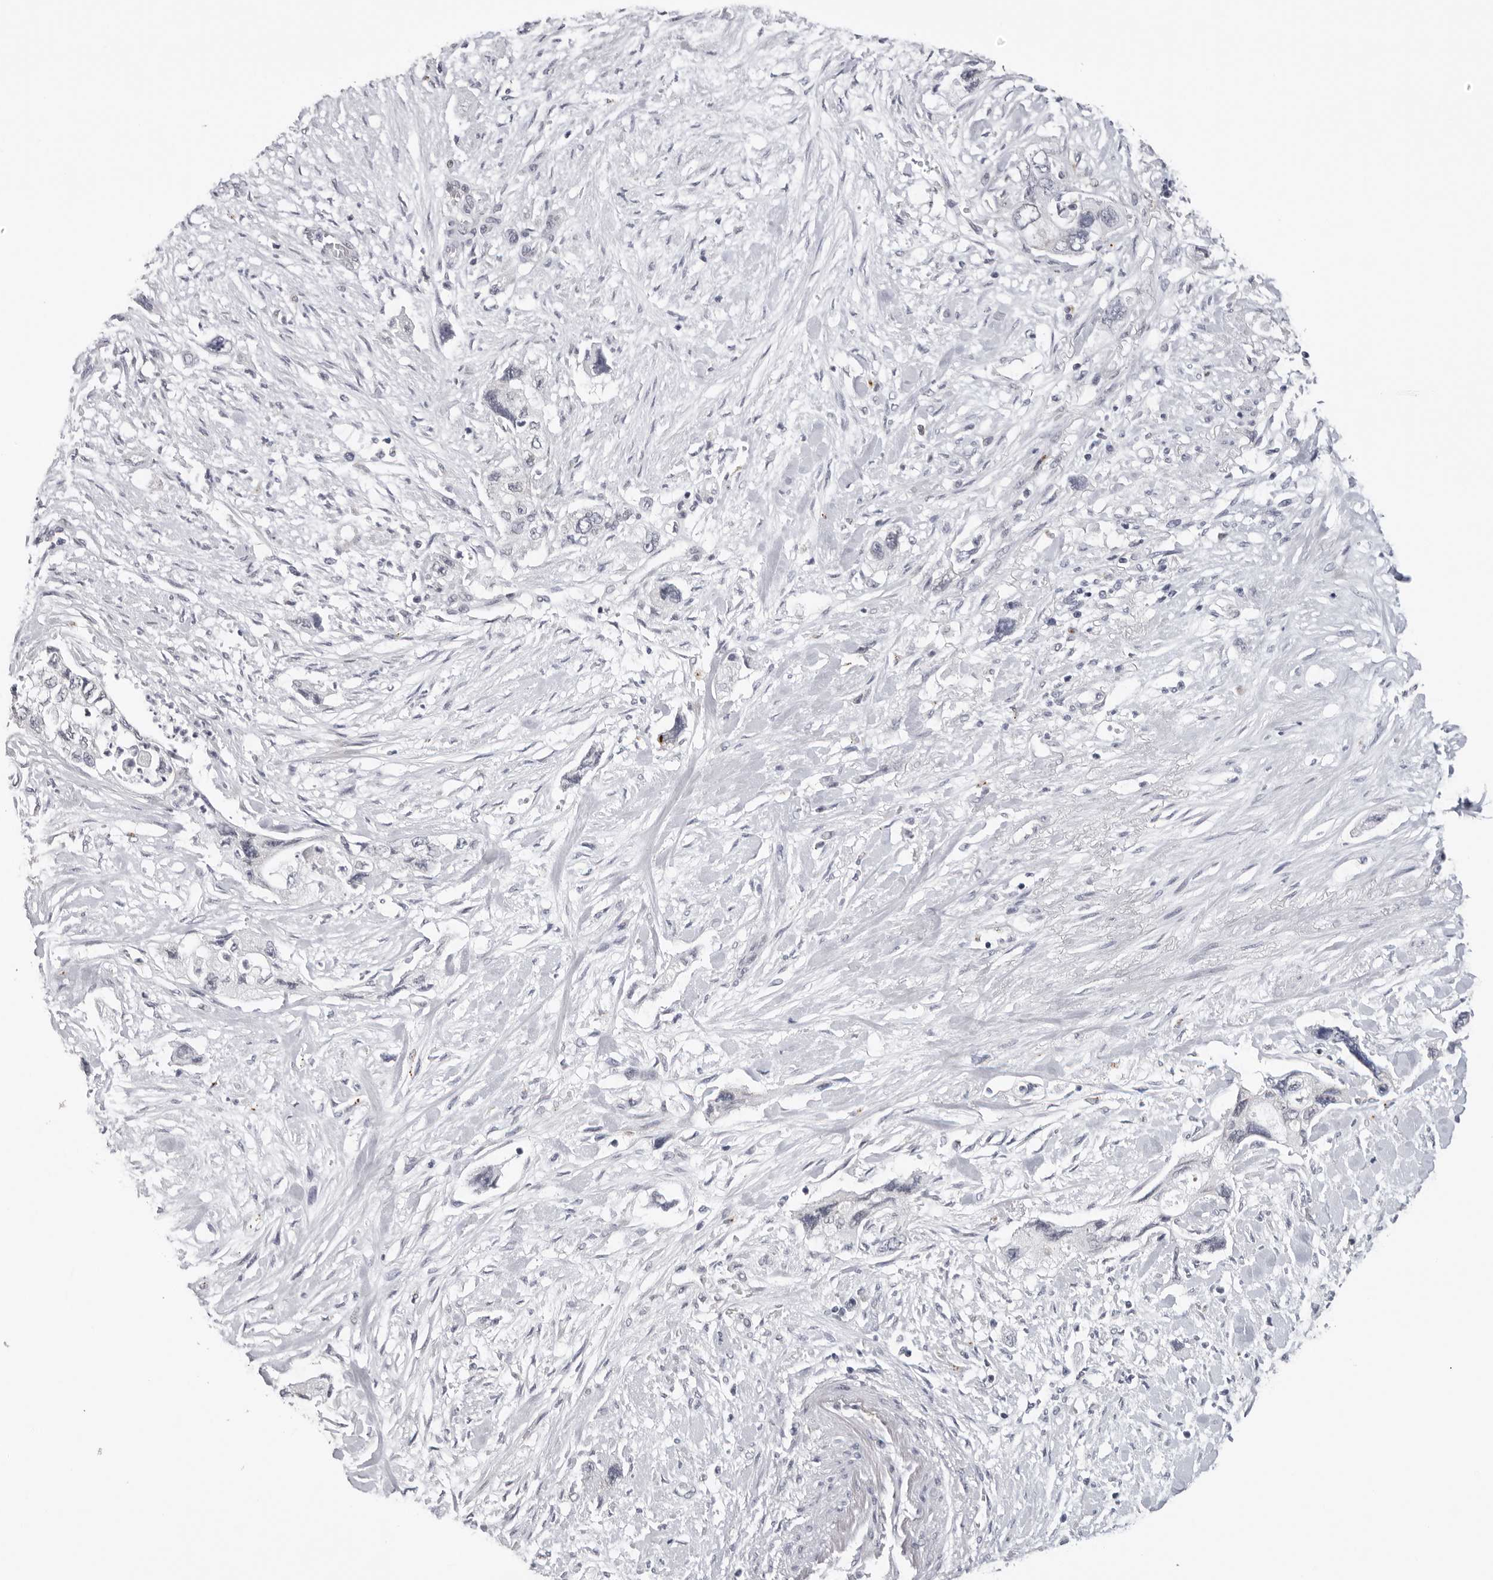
{"staining": {"intensity": "negative", "quantity": "none", "location": "none"}, "tissue": "pancreatic cancer", "cell_type": "Tumor cells", "image_type": "cancer", "snomed": [{"axis": "morphology", "description": "Adenocarcinoma, NOS"}, {"axis": "topography", "description": "Pancreas"}], "caption": "The image displays no staining of tumor cells in pancreatic cancer.", "gene": "PRUNE1", "patient": {"sex": "female", "age": 73}}